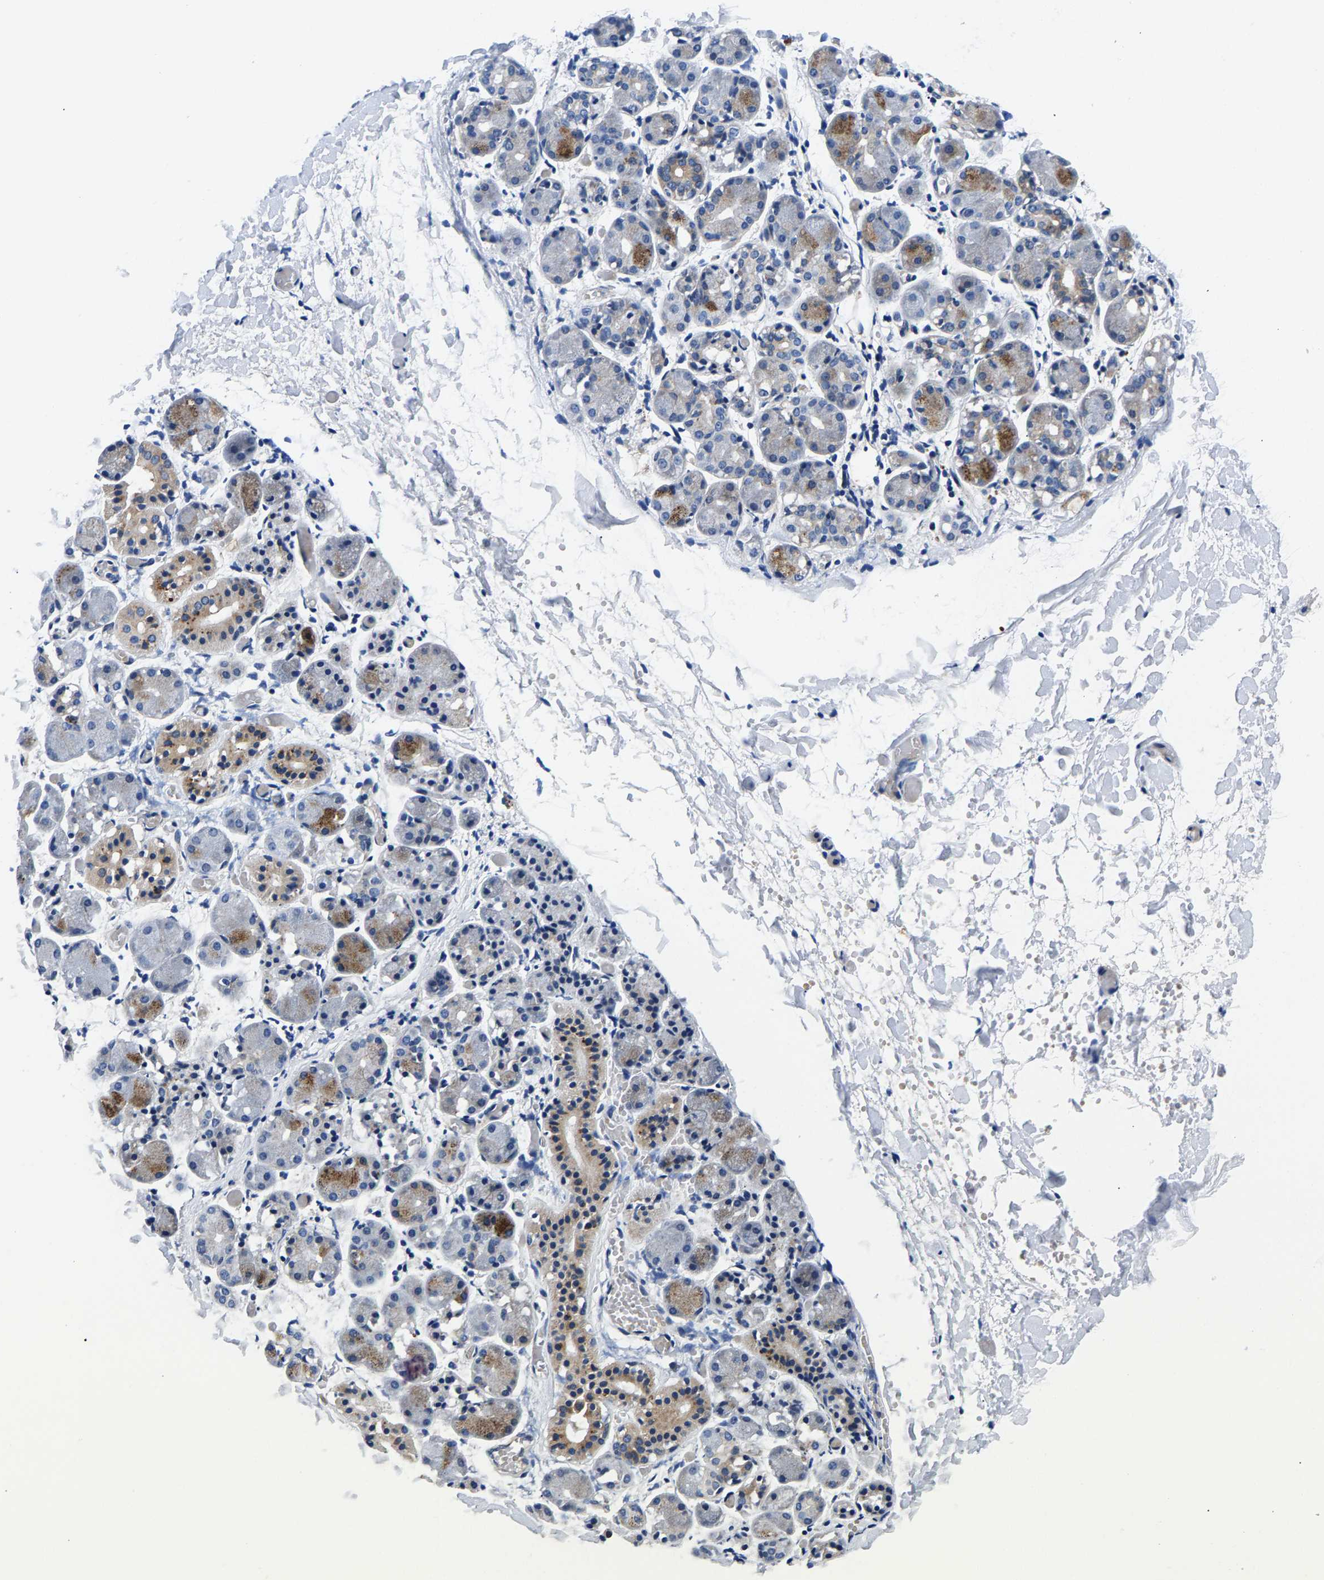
{"staining": {"intensity": "moderate", "quantity": "<25%", "location": "cytoplasmic/membranous"}, "tissue": "salivary gland", "cell_type": "Glandular cells", "image_type": "normal", "snomed": [{"axis": "morphology", "description": "Normal tissue, NOS"}, {"axis": "topography", "description": "Salivary gland"}], "caption": "The photomicrograph reveals a brown stain indicating the presence of a protein in the cytoplasmic/membranous of glandular cells in salivary gland.", "gene": "P2RY4", "patient": {"sex": "female", "age": 24}}